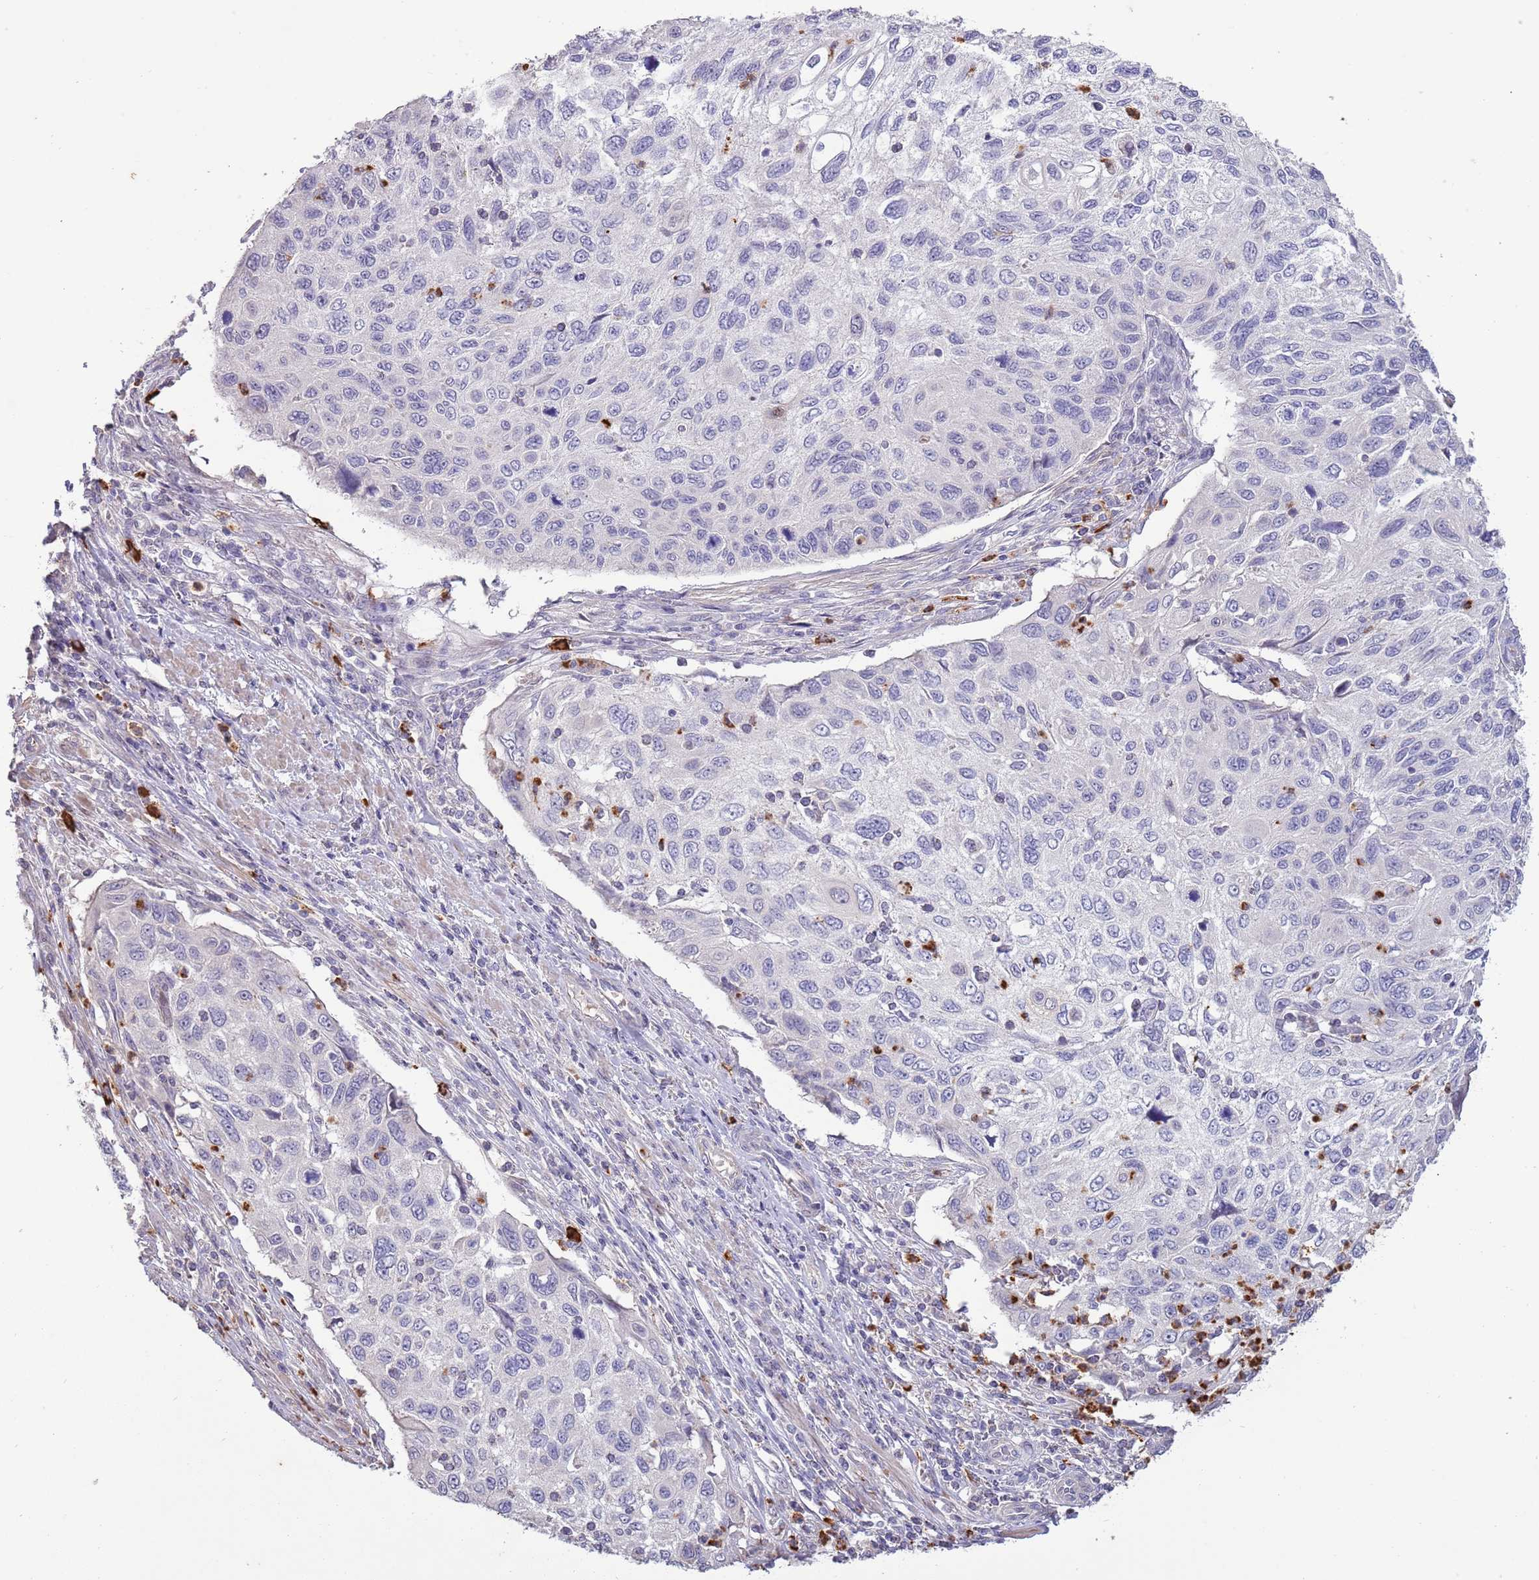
{"staining": {"intensity": "negative", "quantity": "none", "location": "none"}, "tissue": "cervical cancer", "cell_type": "Tumor cells", "image_type": "cancer", "snomed": [{"axis": "morphology", "description": "Squamous cell carcinoma, NOS"}, {"axis": "topography", "description": "Cervix"}], "caption": "Immunohistochemistry (IHC) of human squamous cell carcinoma (cervical) demonstrates no positivity in tumor cells. (DAB immunohistochemistry (IHC), high magnification).", "gene": "P2RY13", "patient": {"sex": "female", "age": 70}}